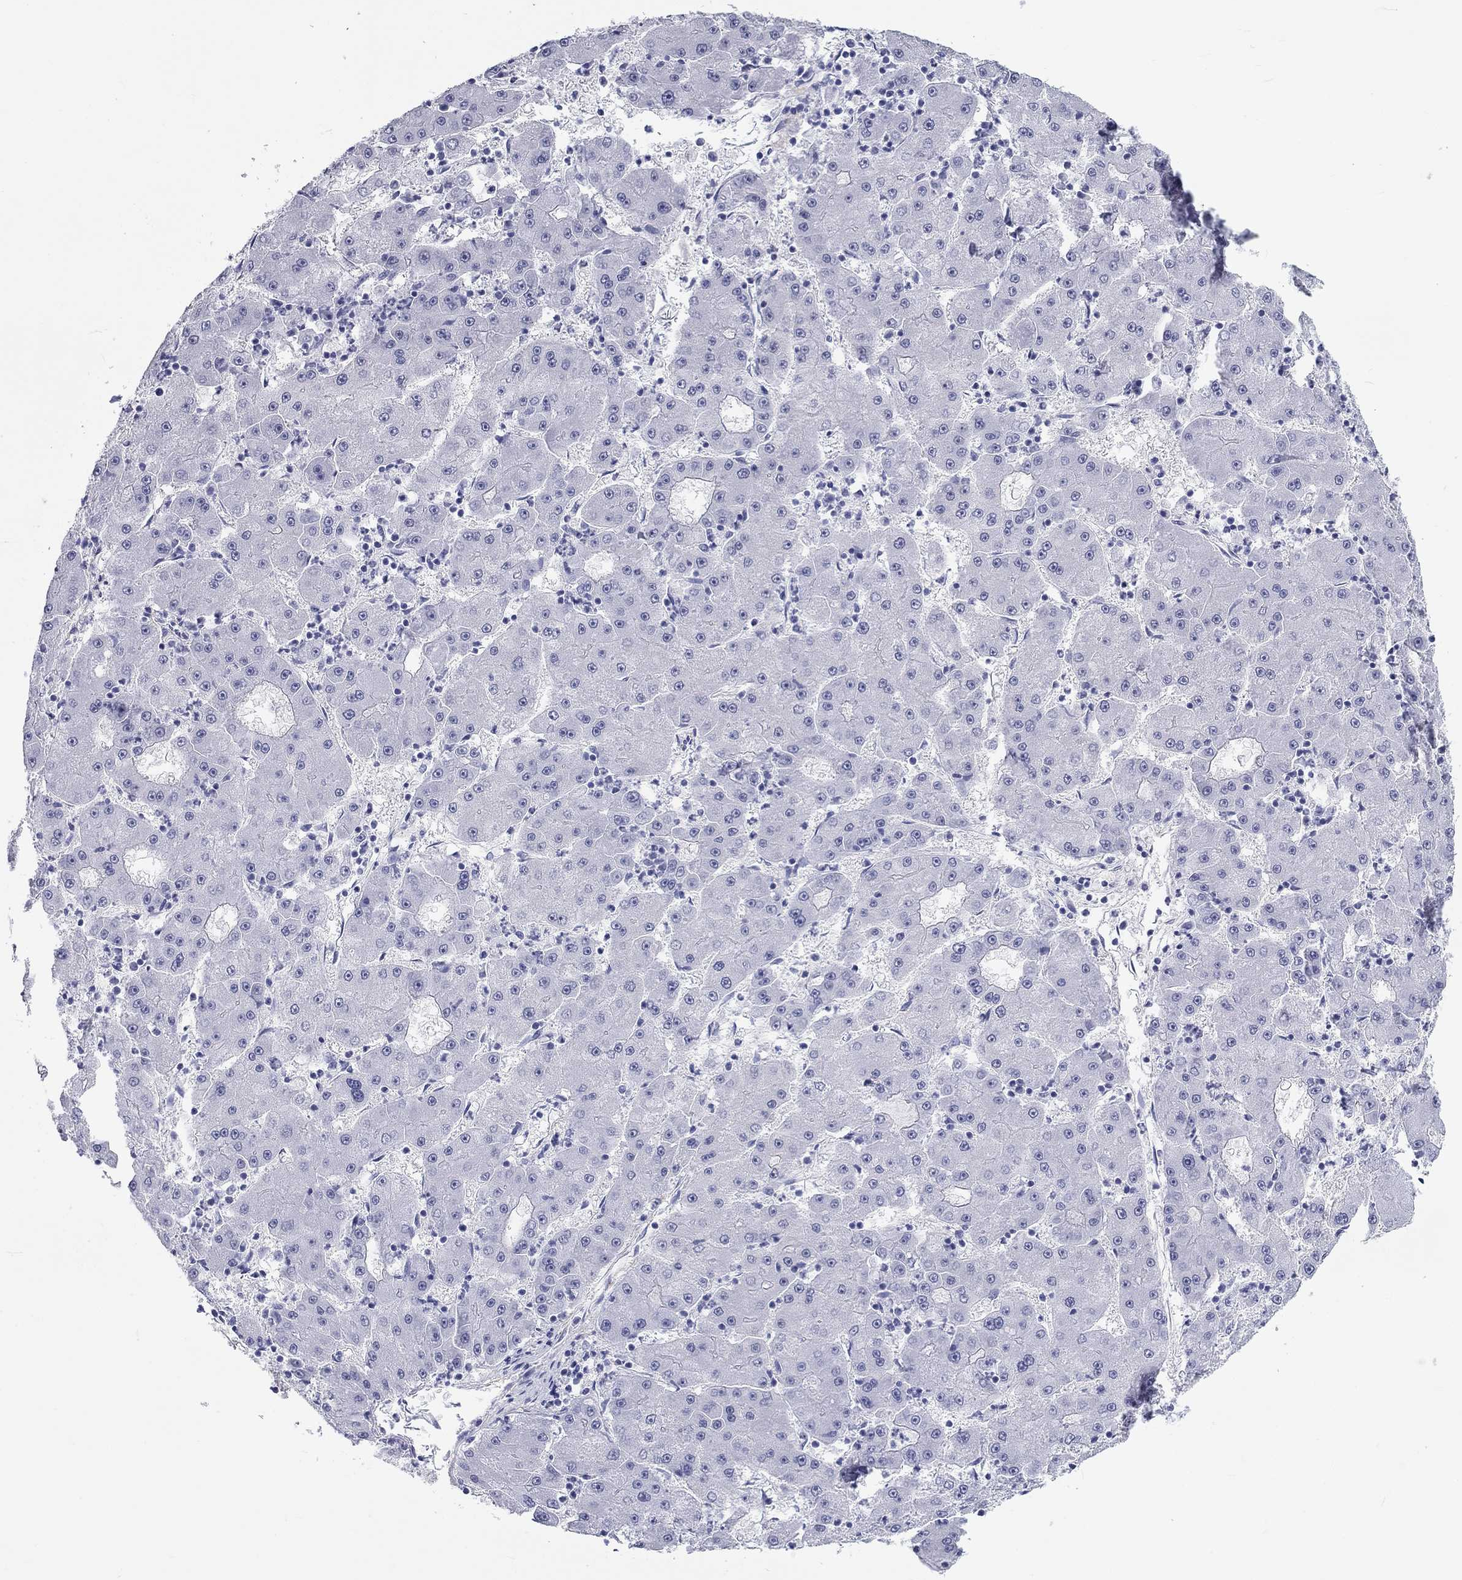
{"staining": {"intensity": "negative", "quantity": "none", "location": "none"}, "tissue": "liver cancer", "cell_type": "Tumor cells", "image_type": "cancer", "snomed": [{"axis": "morphology", "description": "Carcinoma, Hepatocellular, NOS"}, {"axis": "topography", "description": "Liver"}], "caption": "A high-resolution histopathology image shows immunohistochemistry (IHC) staining of liver cancer, which shows no significant expression in tumor cells.", "gene": "DNALI1", "patient": {"sex": "male", "age": 73}}